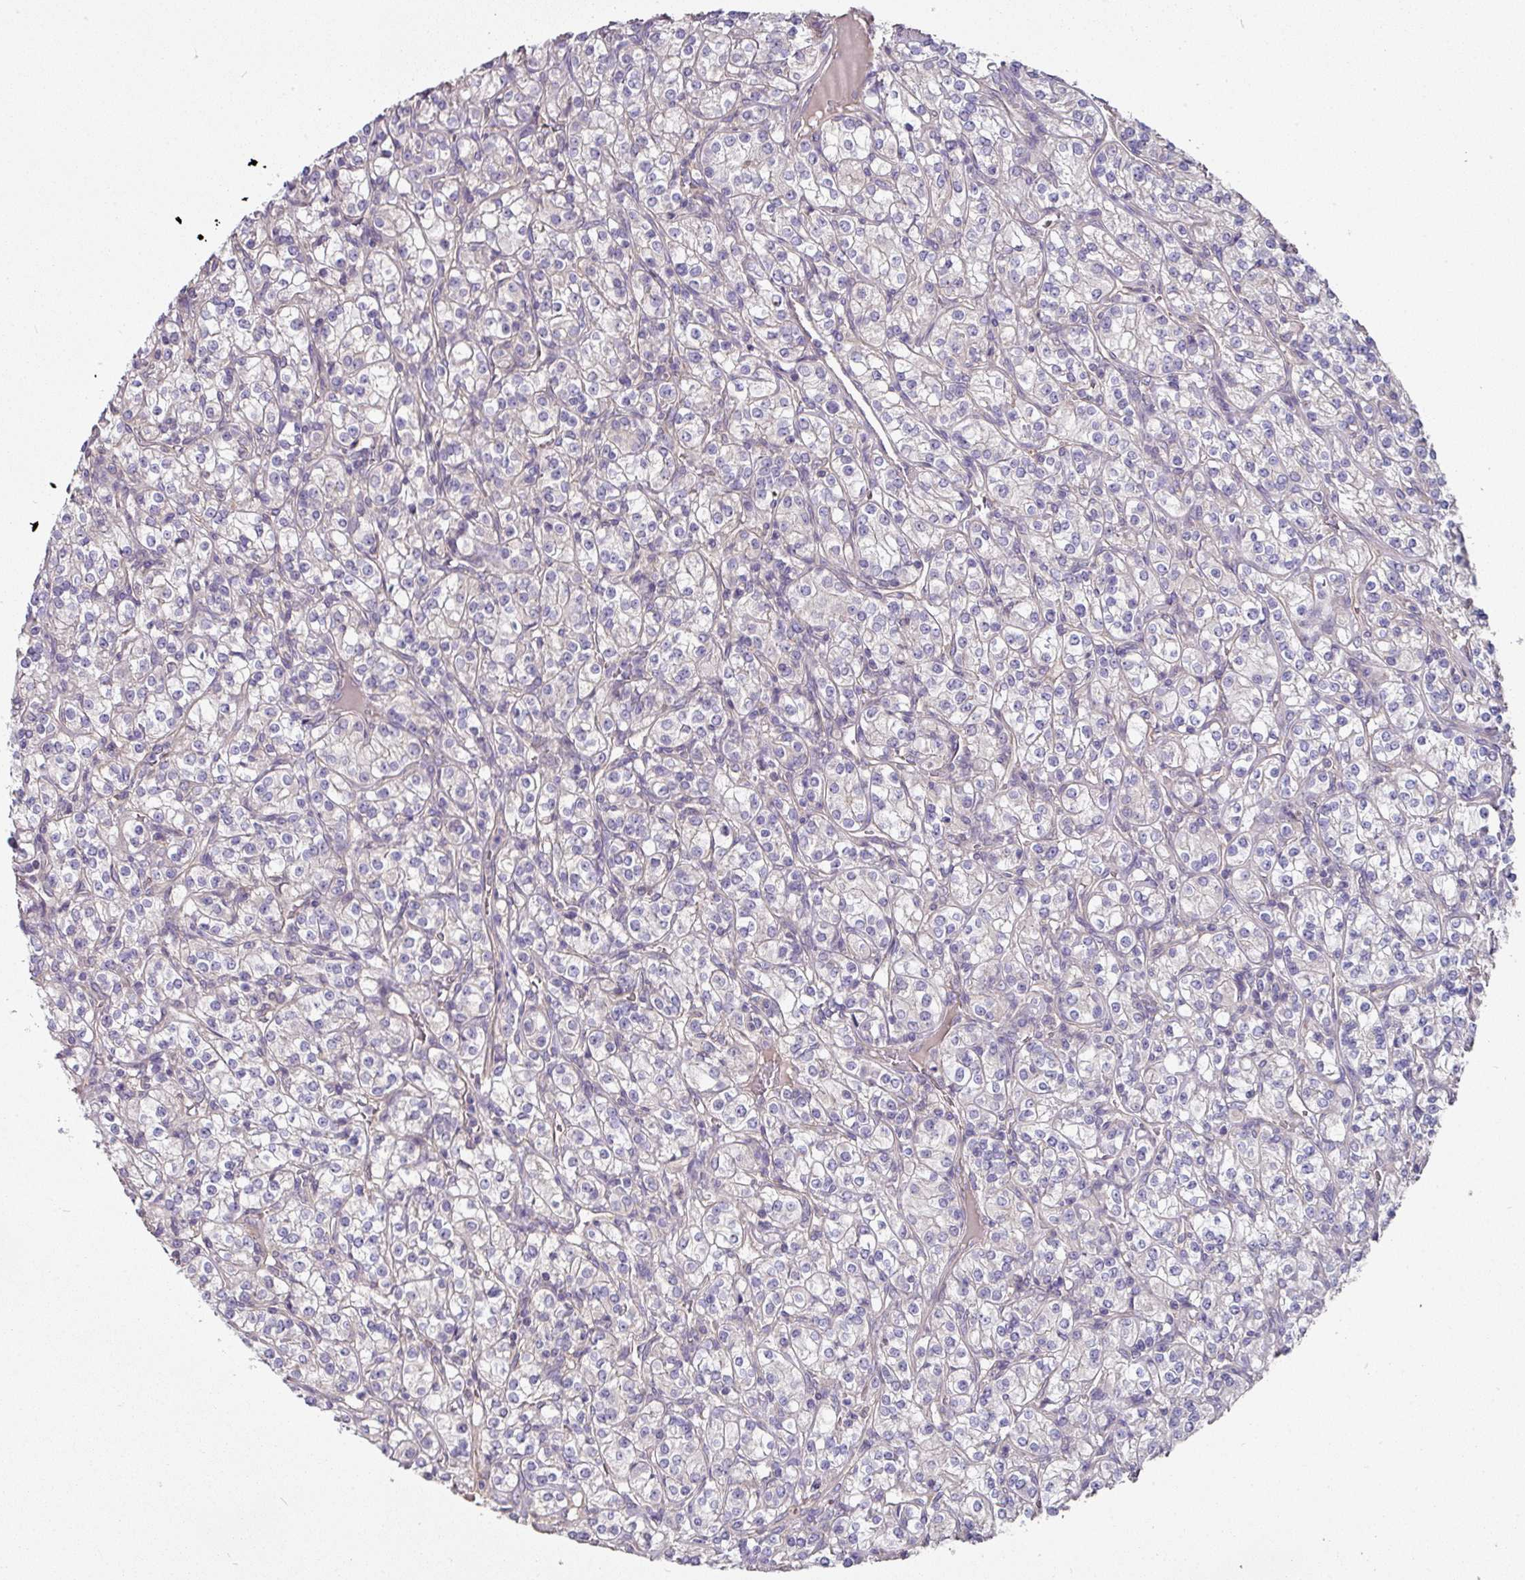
{"staining": {"intensity": "negative", "quantity": "none", "location": "none"}, "tissue": "renal cancer", "cell_type": "Tumor cells", "image_type": "cancer", "snomed": [{"axis": "morphology", "description": "Adenocarcinoma, NOS"}, {"axis": "topography", "description": "Kidney"}], "caption": "Micrograph shows no significant protein staining in tumor cells of renal adenocarcinoma.", "gene": "C4orf48", "patient": {"sex": "male", "age": 77}}